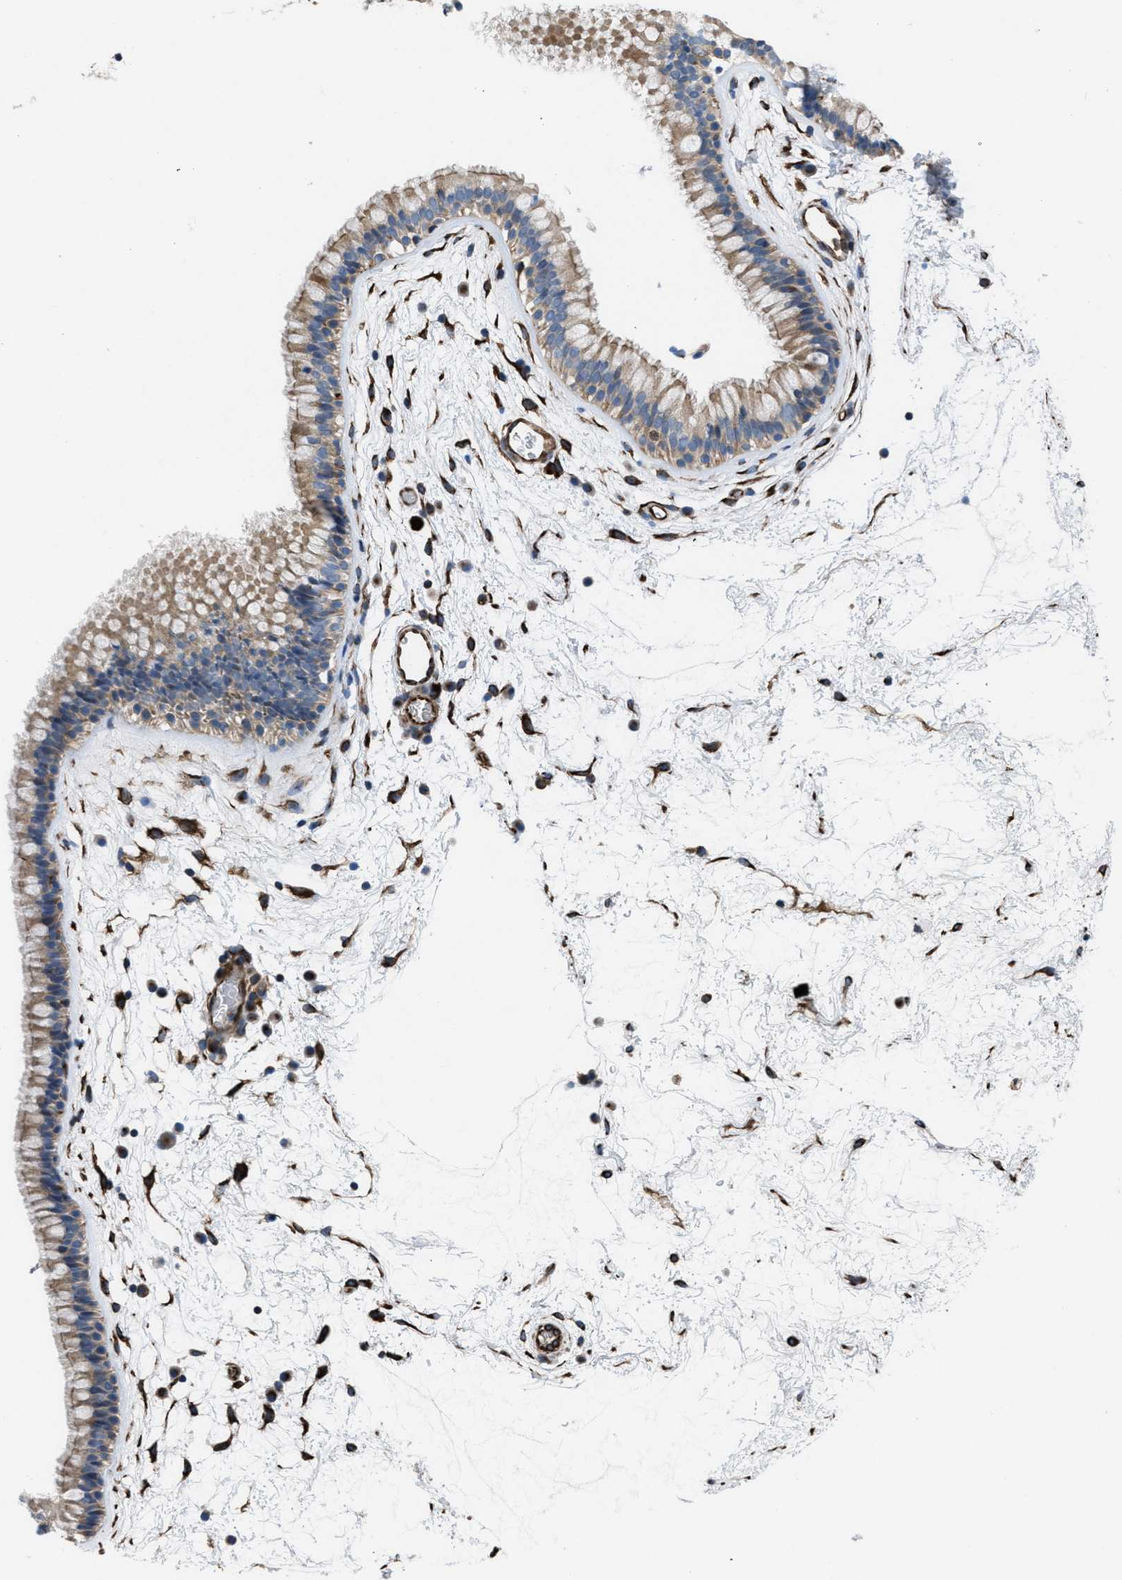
{"staining": {"intensity": "moderate", "quantity": ">75%", "location": "cytoplasmic/membranous"}, "tissue": "nasopharynx", "cell_type": "Respiratory epithelial cells", "image_type": "normal", "snomed": [{"axis": "morphology", "description": "Normal tissue, NOS"}, {"axis": "morphology", "description": "Inflammation, NOS"}, {"axis": "topography", "description": "Nasopharynx"}], "caption": "Respiratory epithelial cells reveal moderate cytoplasmic/membranous expression in about >75% of cells in unremarkable nasopharynx.", "gene": "SLC6A9", "patient": {"sex": "male", "age": 48}}